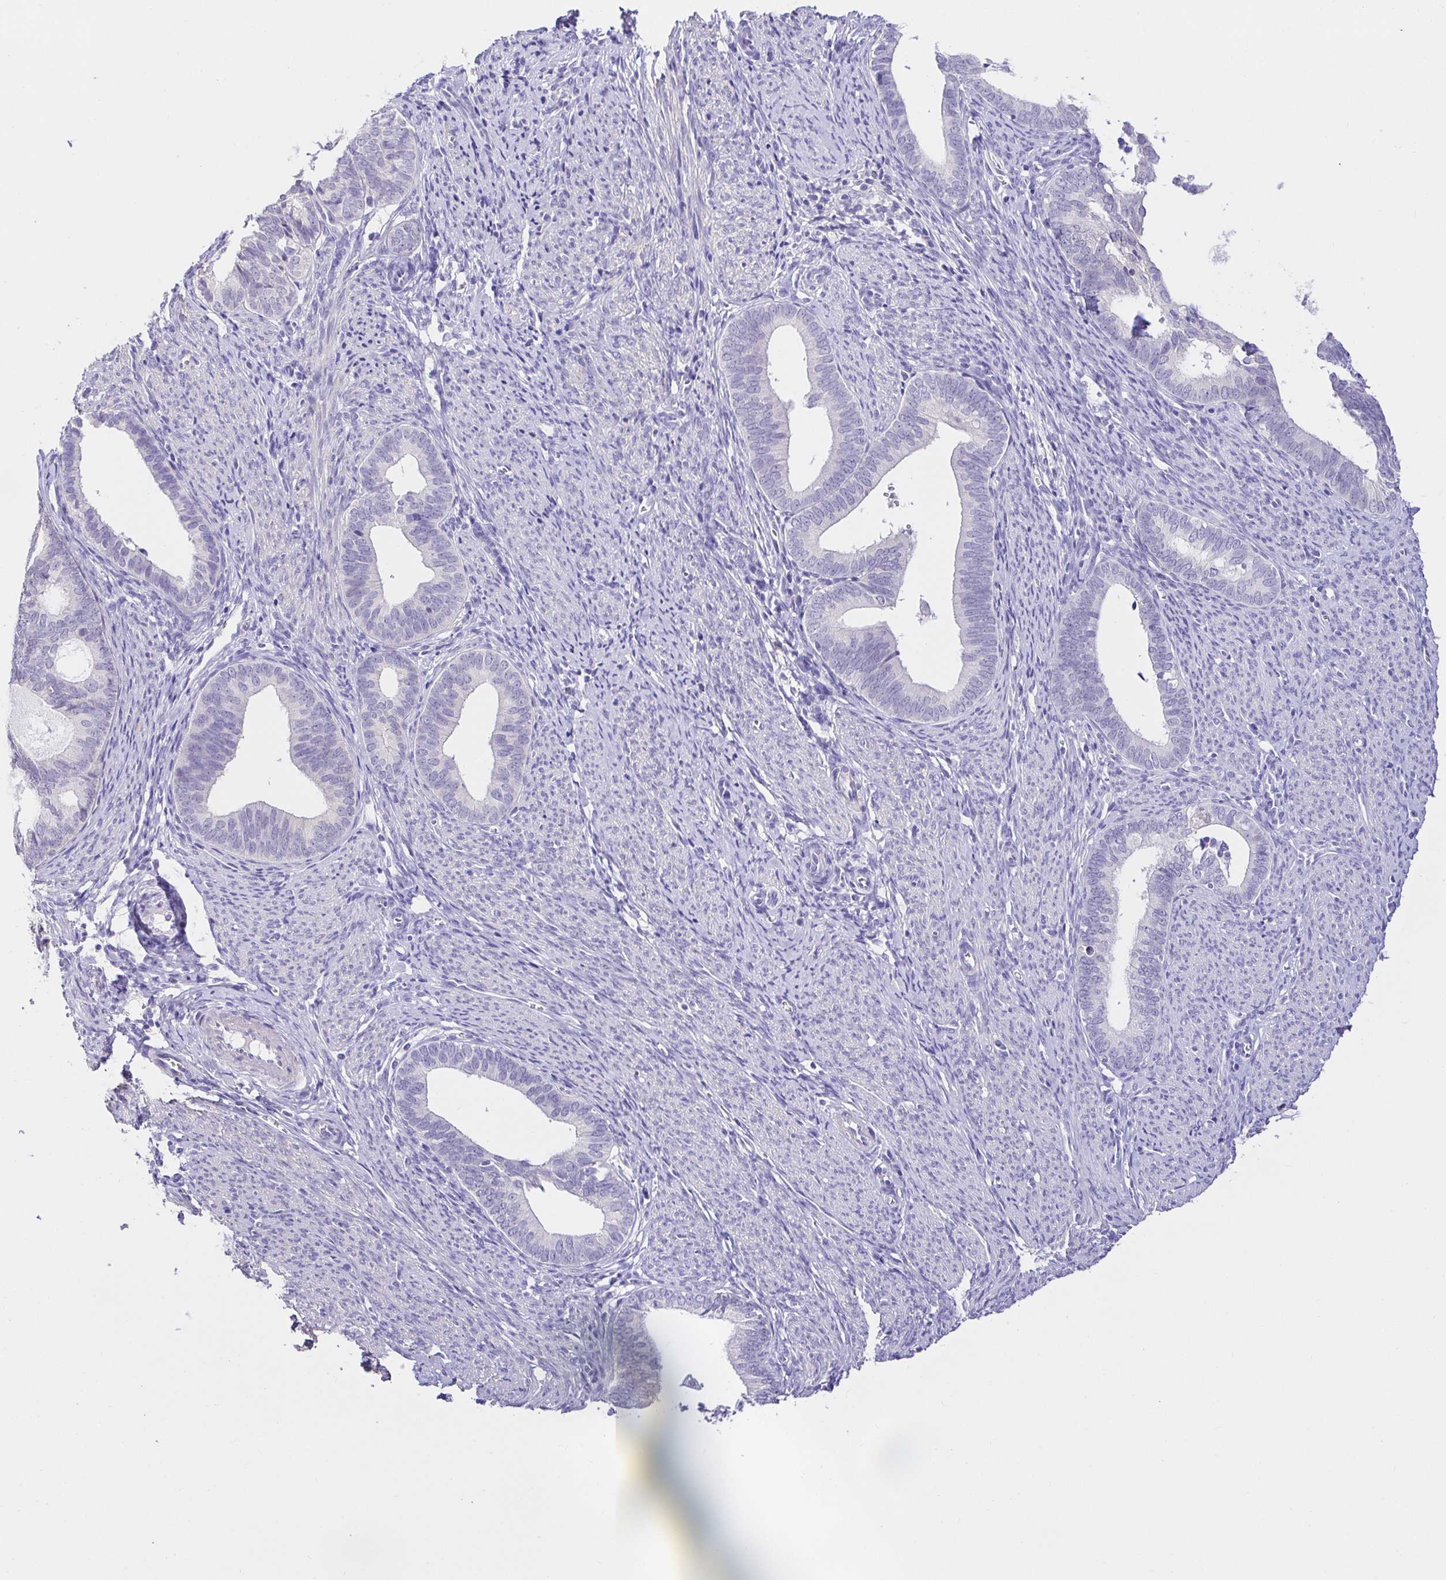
{"staining": {"intensity": "negative", "quantity": "none", "location": "none"}, "tissue": "endometrial cancer", "cell_type": "Tumor cells", "image_type": "cancer", "snomed": [{"axis": "morphology", "description": "Adenocarcinoma, NOS"}, {"axis": "topography", "description": "Endometrium"}], "caption": "An image of adenocarcinoma (endometrial) stained for a protein exhibits no brown staining in tumor cells.", "gene": "CDO1", "patient": {"sex": "female", "age": 75}}